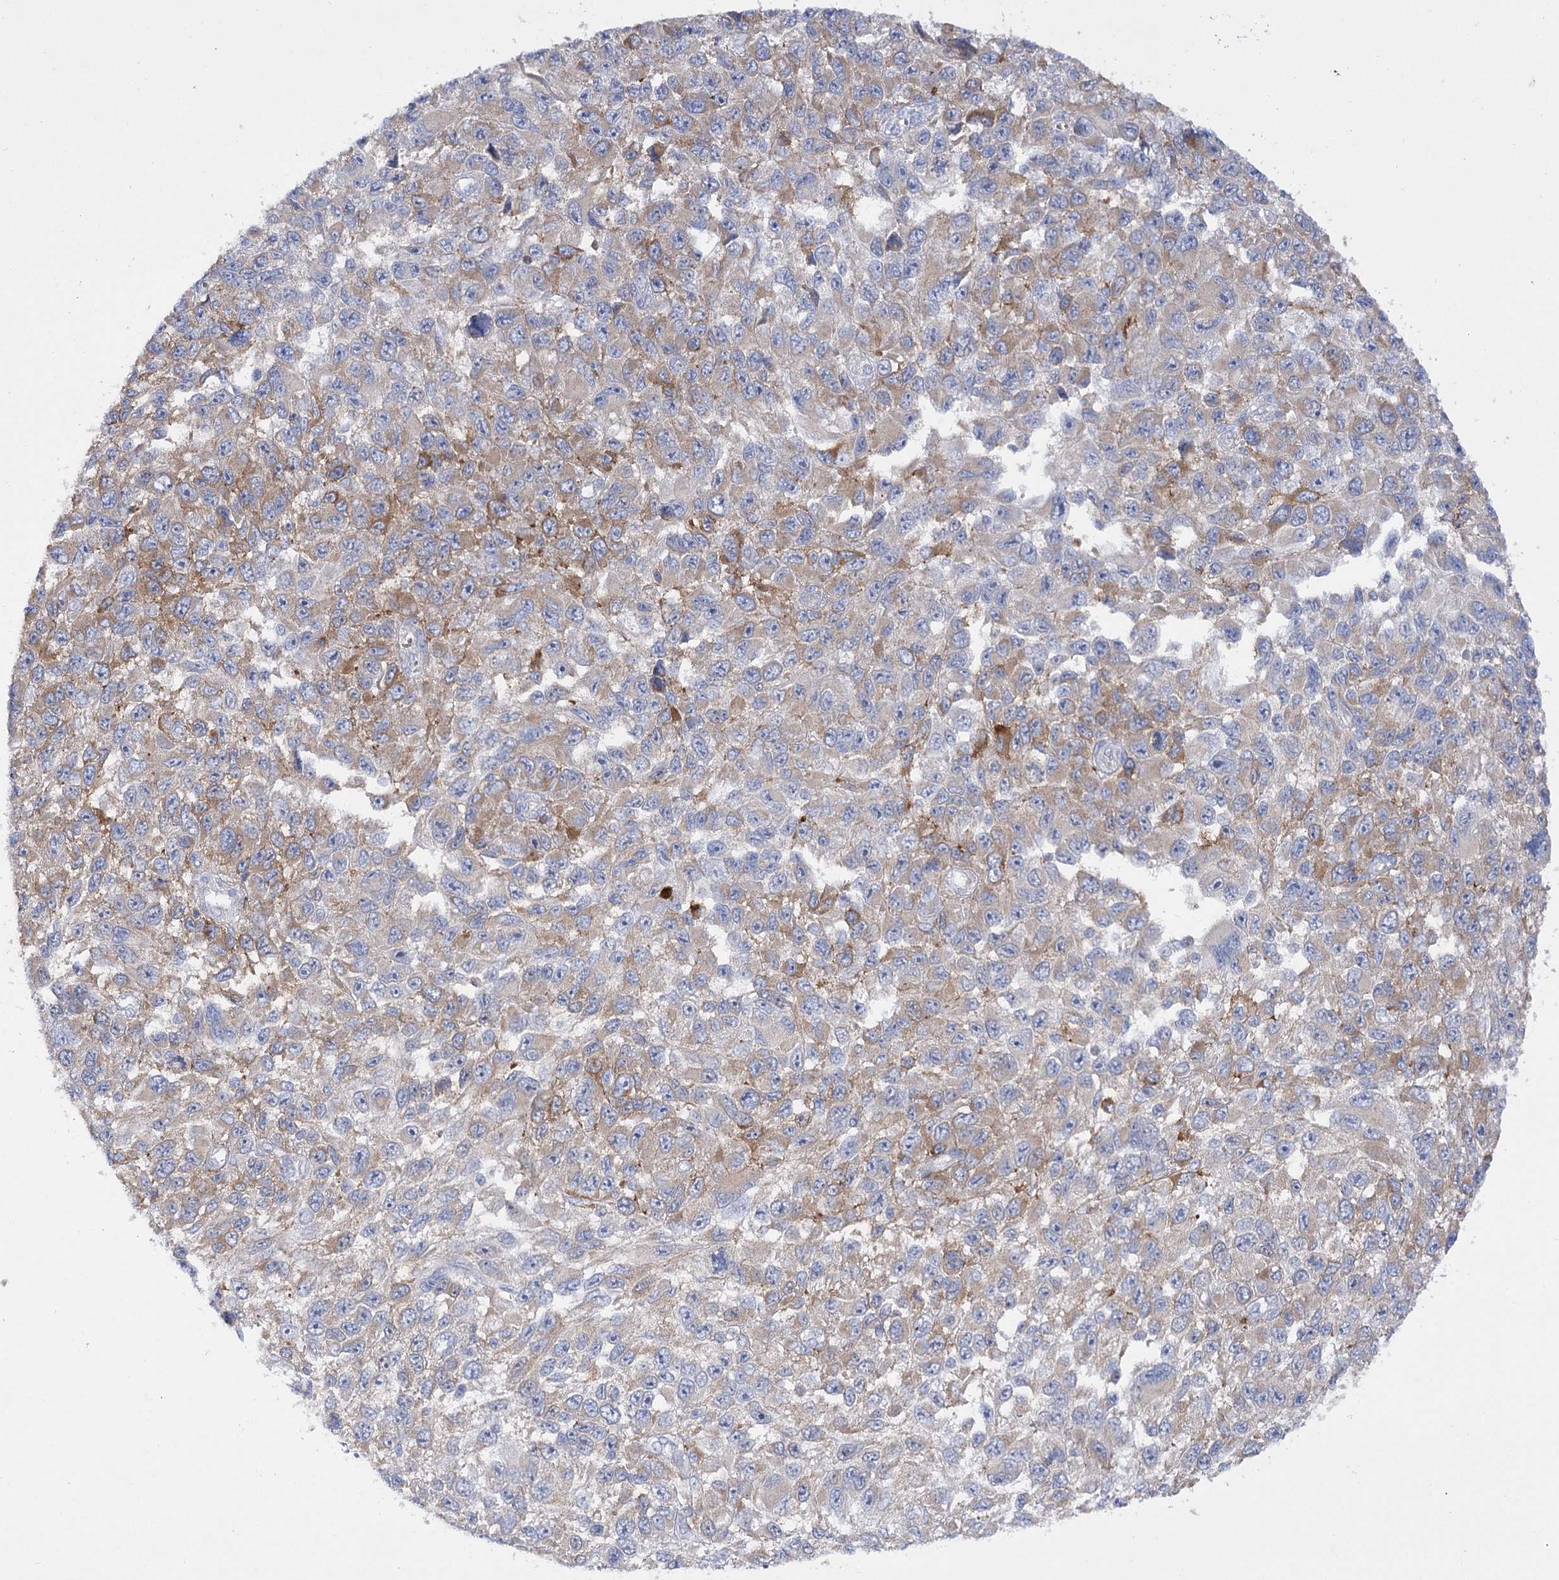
{"staining": {"intensity": "moderate", "quantity": "25%-75%", "location": "cytoplasmic/membranous"}, "tissue": "melanoma", "cell_type": "Tumor cells", "image_type": "cancer", "snomed": [{"axis": "morphology", "description": "Malignant melanoma, NOS"}, {"axis": "topography", "description": "Skin"}], "caption": "An image of malignant melanoma stained for a protein reveals moderate cytoplasmic/membranous brown staining in tumor cells.", "gene": "COX15", "patient": {"sex": "female", "age": 96}}